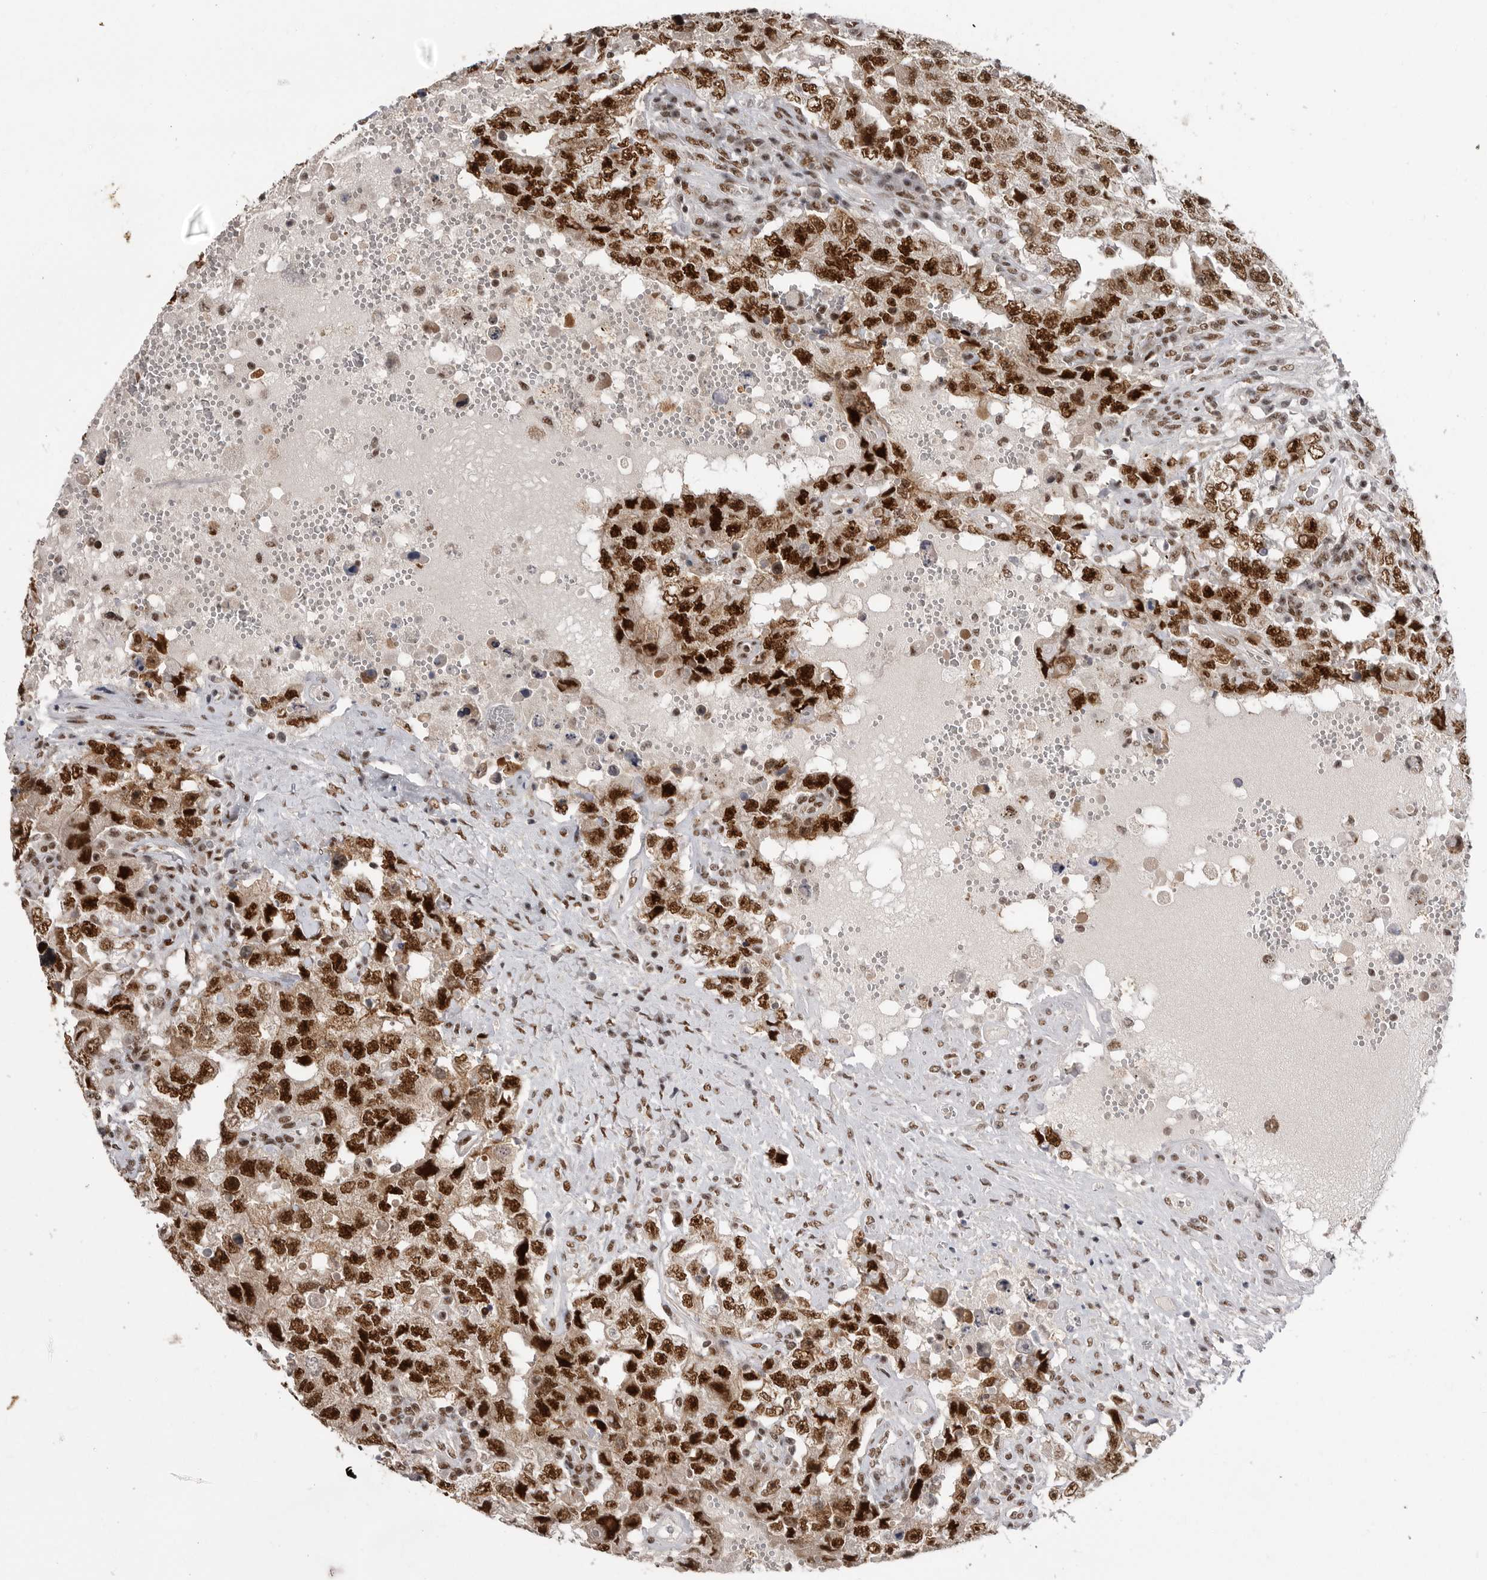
{"staining": {"intensity": "strong", "quantity": ">75%", "location": "nuclear"}, "tissue": "testis cancer", "cell_type": "Tumor cells", "image_type": "cancer", "snomed": [{"axis": "morphology", "description": "Carcinoma, Embryonal, NOS"}, {"axis": "topography", "description": "Testis"}], "caption": "Human testis cancer stained for a protein (brown) demonstrates strong nuclear positive staining in approximately >75% of tumor cells.", "gene": "PPP1R8", "patient": {"sex": "male", "age": 26}}